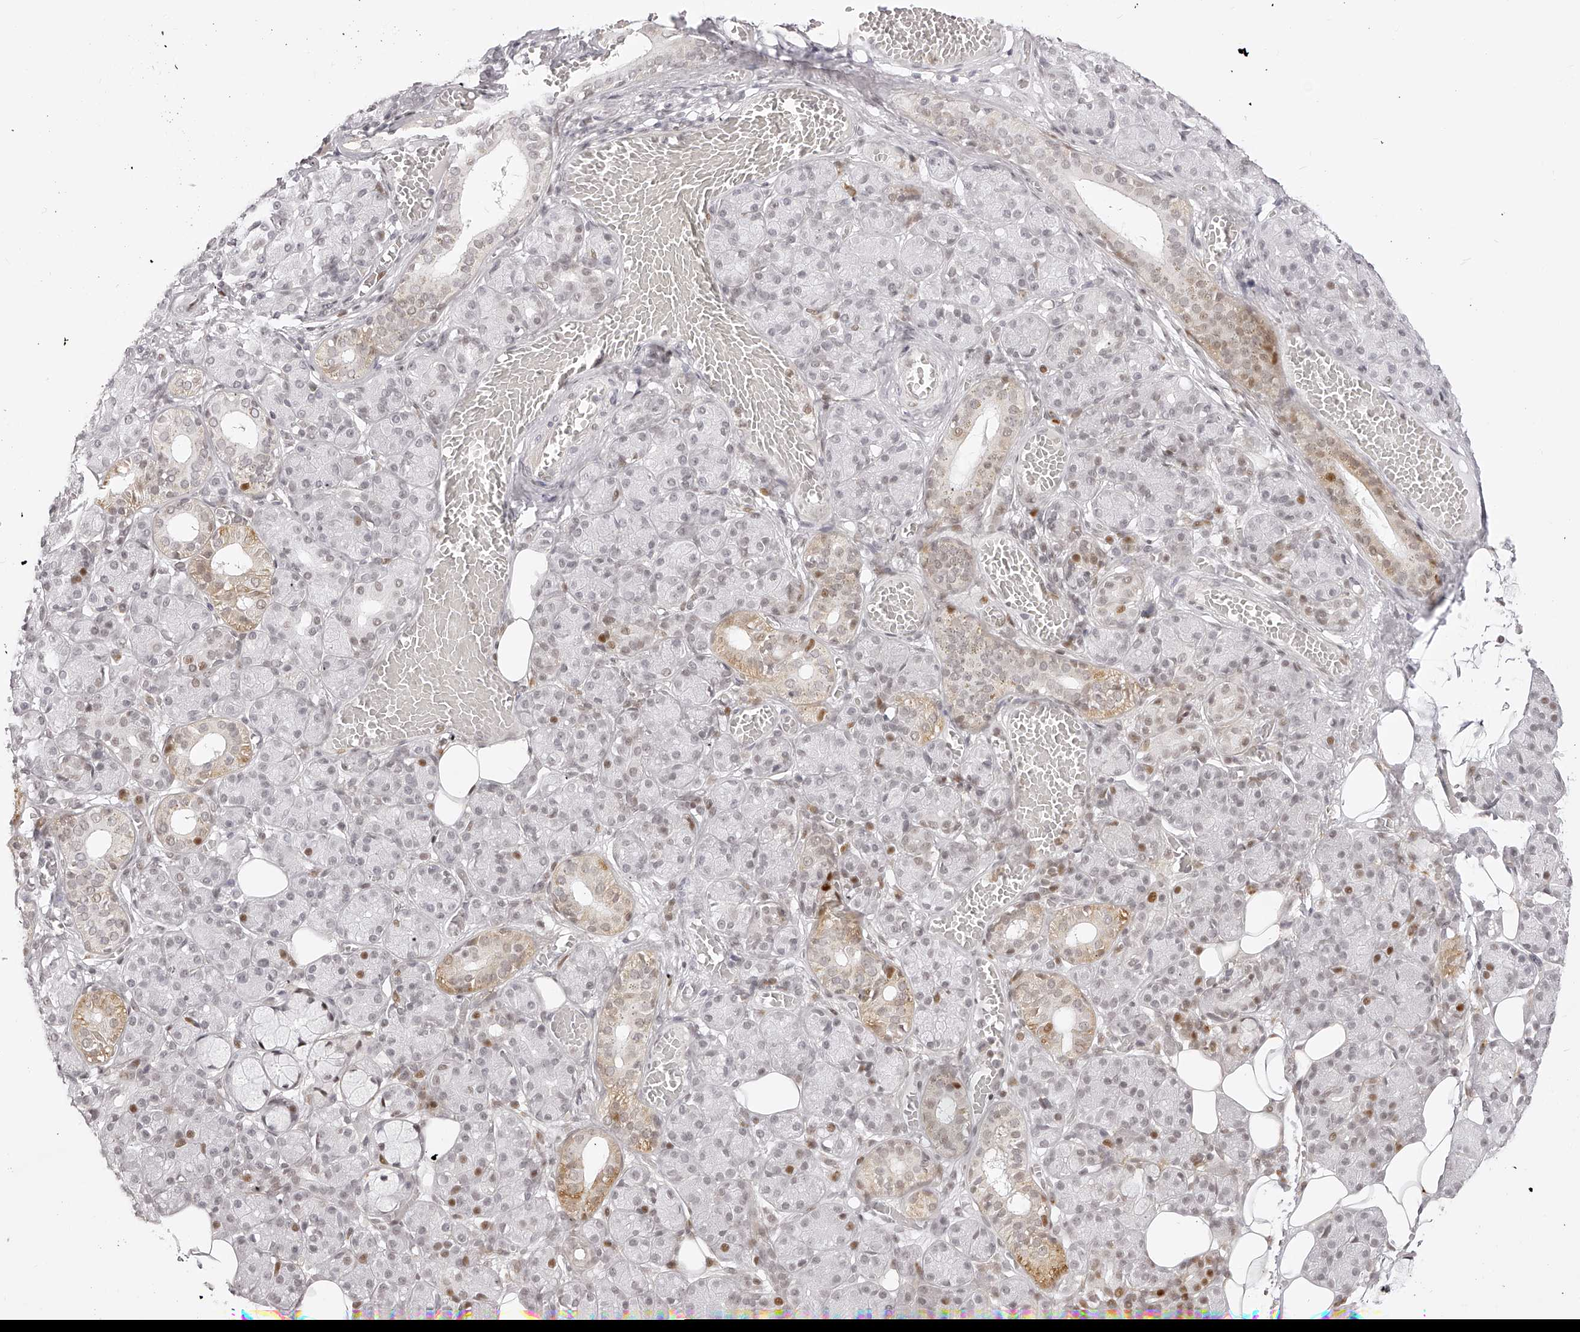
{"staining": {"intensity": "moderate", "quantity": "<25%", "location": "cytoplasmic/membranous,nuclear"}, "tissue": "salivary gland", "cell_type": "Glandular cells", "image_type": "normal", "snomed": [{"axis": "morphology", "description": "Normal tissue, NOS"}, {"axis": "topography", "description": "Salivary gland"}], "caption": "Protein staining shows moderate cytoplasmic/membranous,nuclear staining in approximately <25% of glandular cells in benign salivary gland.", "gene": "PLEKHG1", "patient": {"sex": "male", "age": 63}}